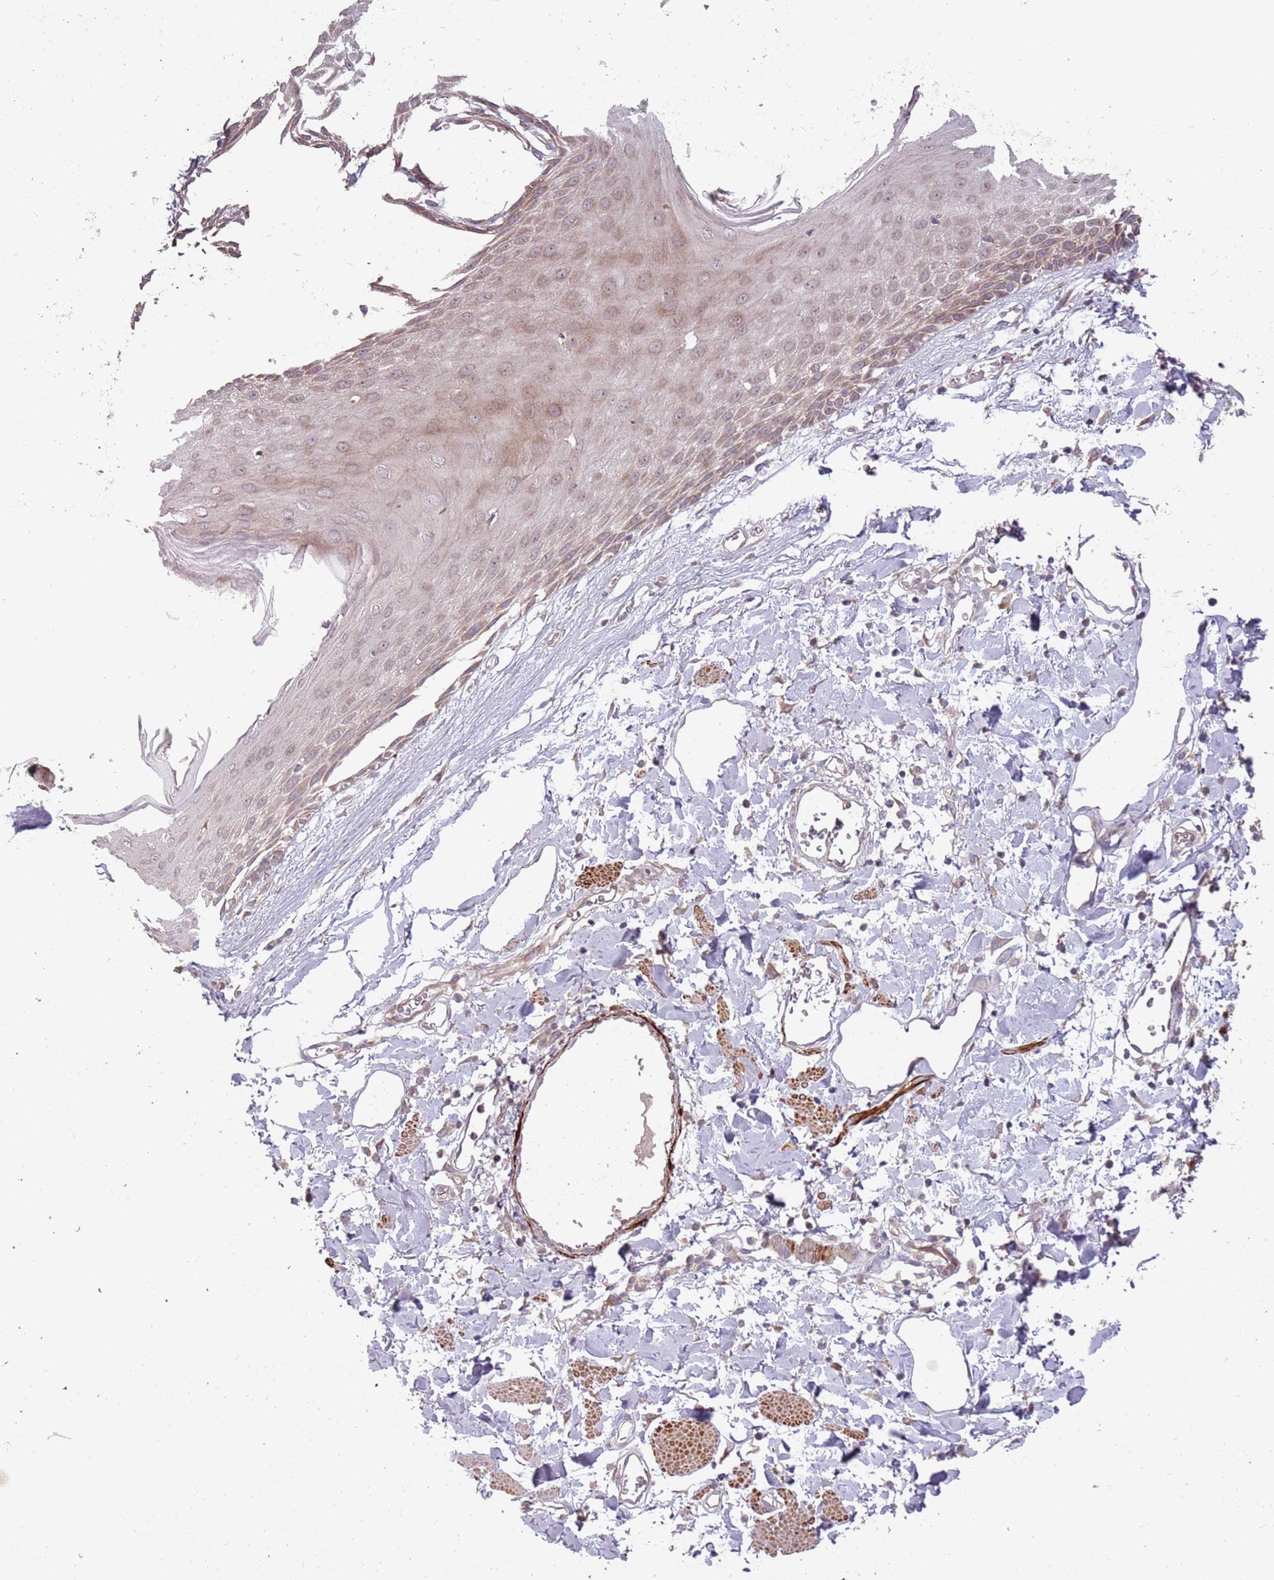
{"staining": {"intensity": "weak", "quantity": ">75%", "location": "cytoplasmic/membranous"}, "tissue": "skin", "cell_type": "Epidermal cells", "image_type": "normal", "snomed": [{"axis": "morphology", "description": "Normal tissue, NOS"}, {"axis": "topography", "description": "Vulva"}], "caption": "Approximately >75% of epidermal cells in benign skin reveal weak cytoplasmic/membranous protein expression as visualized by brown immunohistochemical staining.", "gene": "PLD6", "patient": {"sex": "female", "age": 68}}